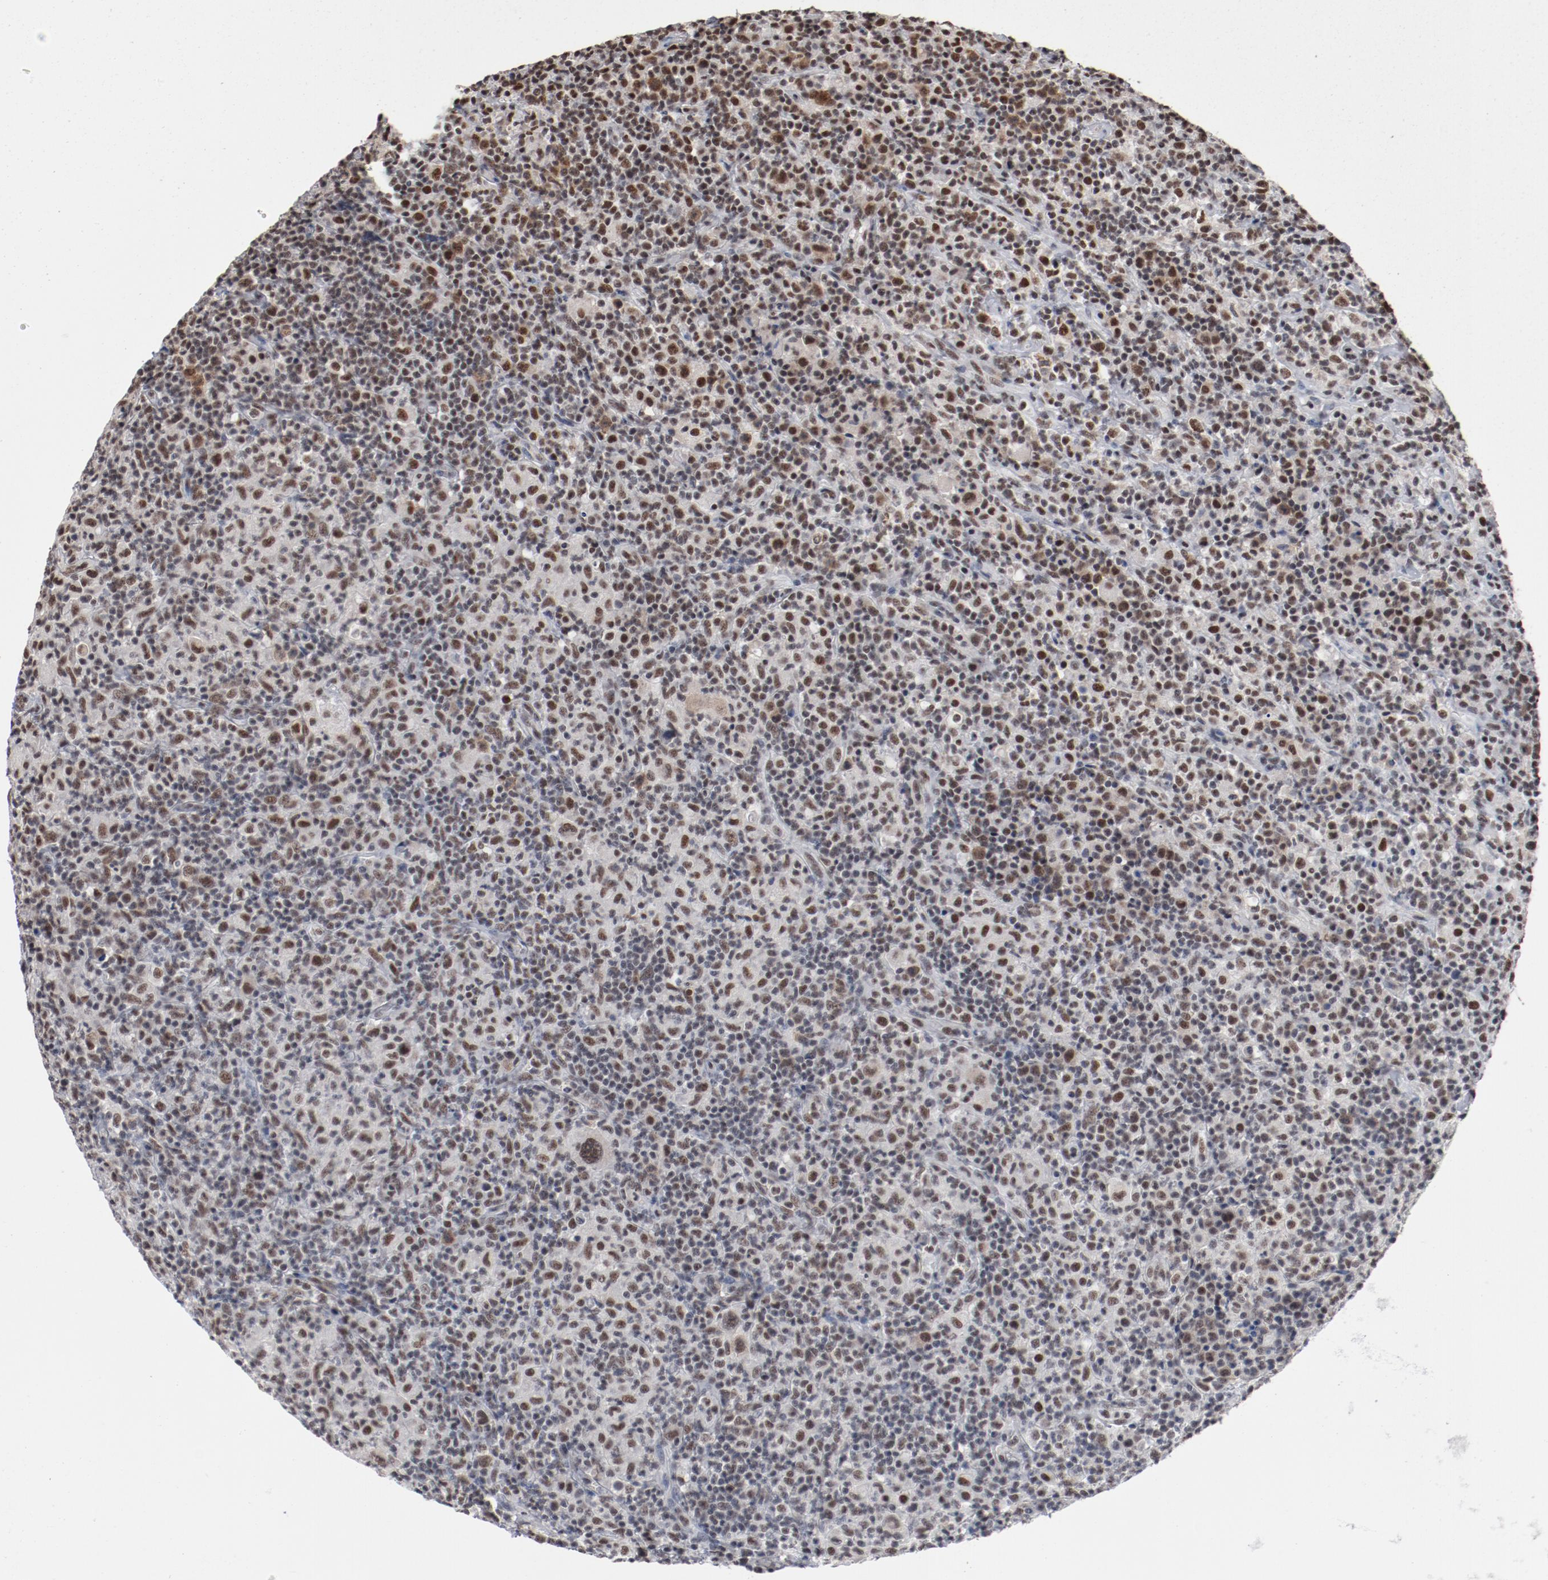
{"staining": {"intensity": "moderate", "quantity": "25%-75%", "location": "nuclear"}, "tissue": "lymphoma", "cell_type": "Tumor cells", "image_type": "cancer", "snomed": [{"axis": "morphology", "description": "Hodgkin's disease, NOS"}, {"axis": "topography", "description": "Lymph node"}], "caption": "Immunohistochemical staining of human lymphoma shows moderate nuclear protein staining in approximately 25%-75% of tumor cells.", "gene": "BUB3", "patient": {"sex": "male", "age": 65}}